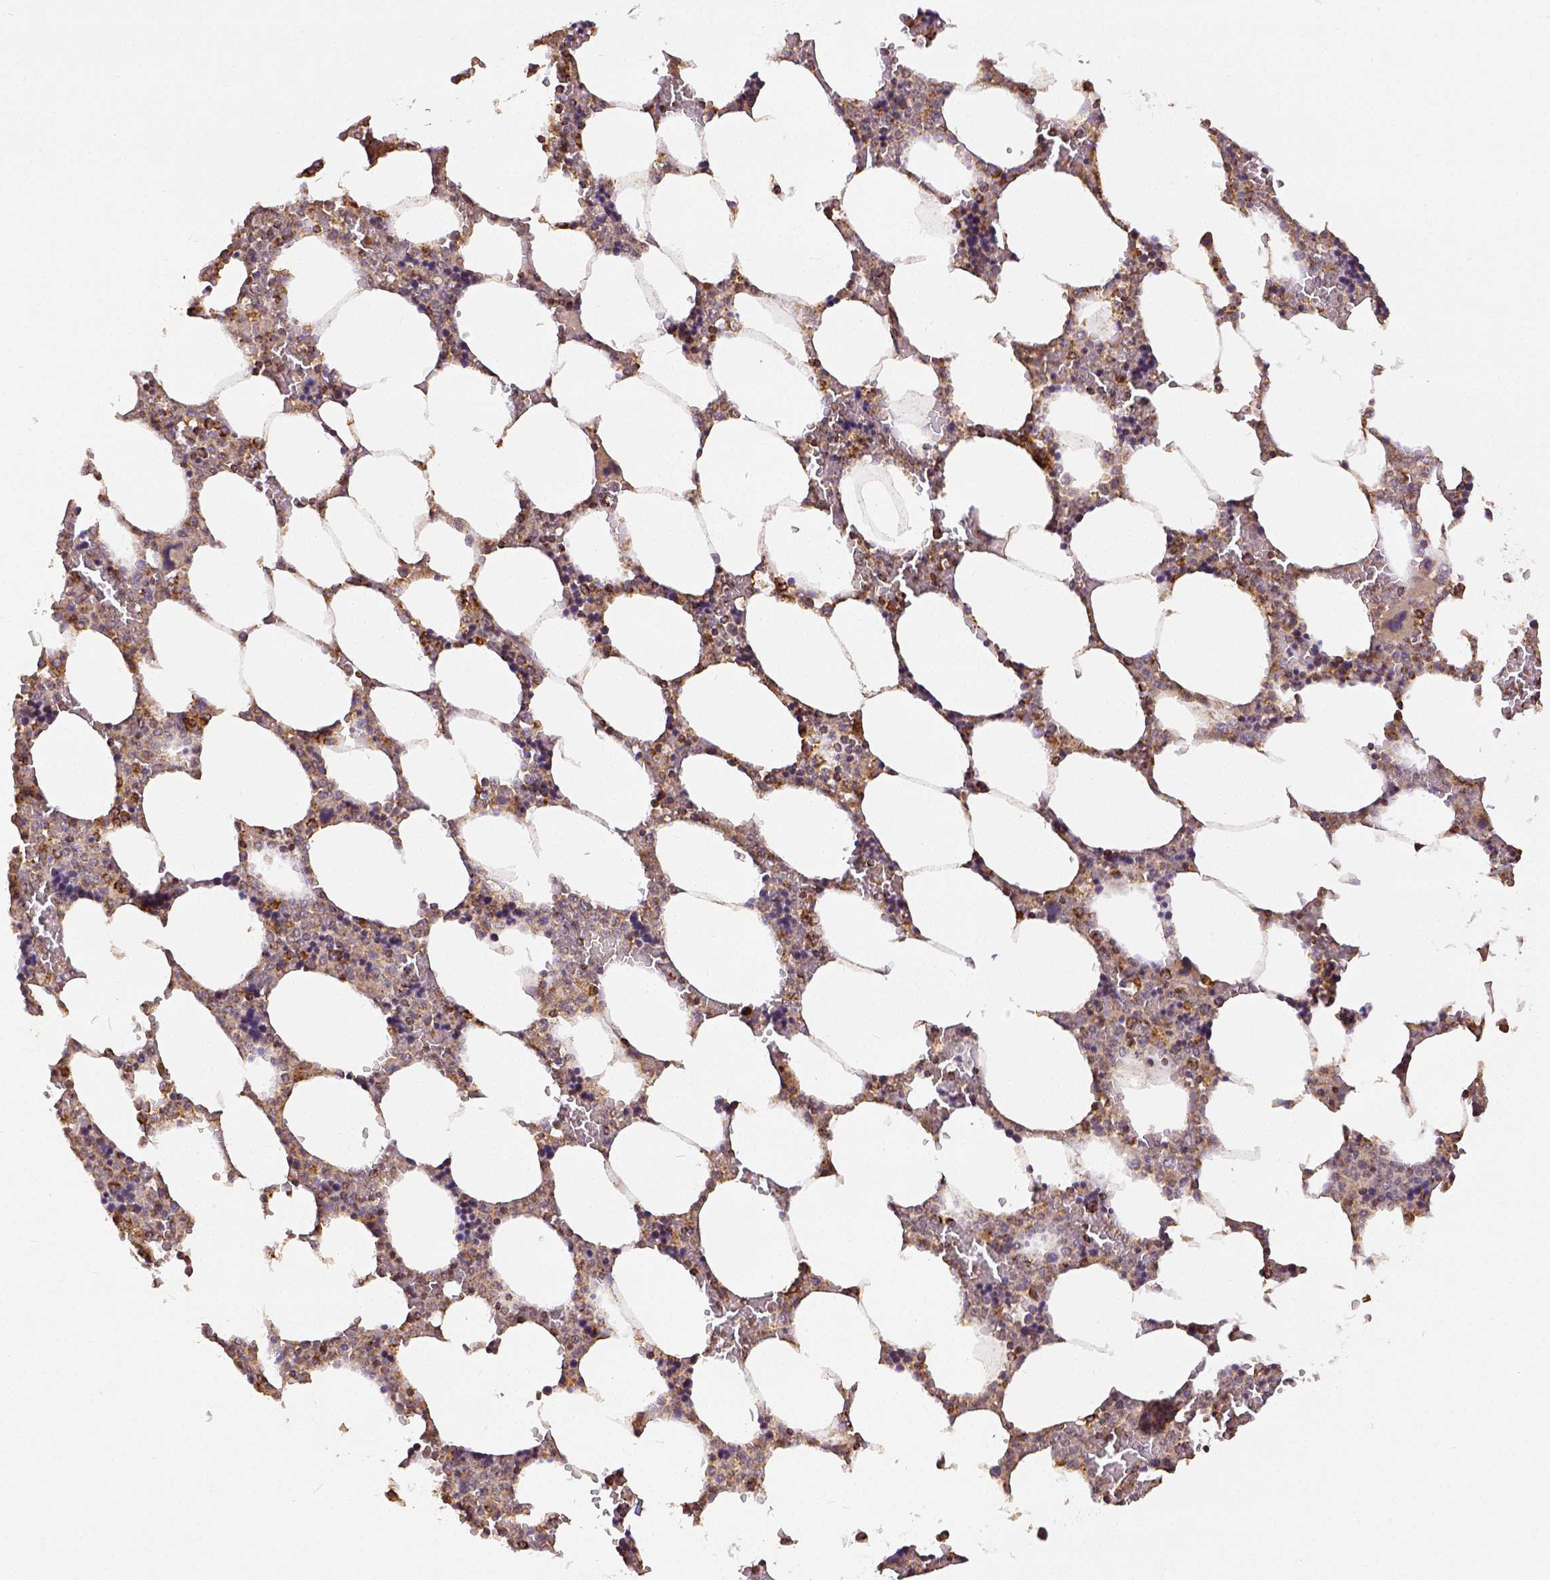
{"staining": {"intensity": "strong", "quantity": "<25%", "location": "cytoplasmic/membranous"}, "tissue": "bone marrow", "cell_type": "Hematopoietic cells", "image_type": "normal", "snomed": [{"axis": "morphology", "description": "Normal tissue, NOS"}, {"axis": "topography", "description": "Bone marrow"}], "caption": "Normal bone marrow was stained to show a protein in brown. There is medium levels of strong cytoplasmic/membranous staining in approximately <25% of hematopoietic cells.", "gene": "SDHB", "patient": {"sex": "male", "age": 64}}